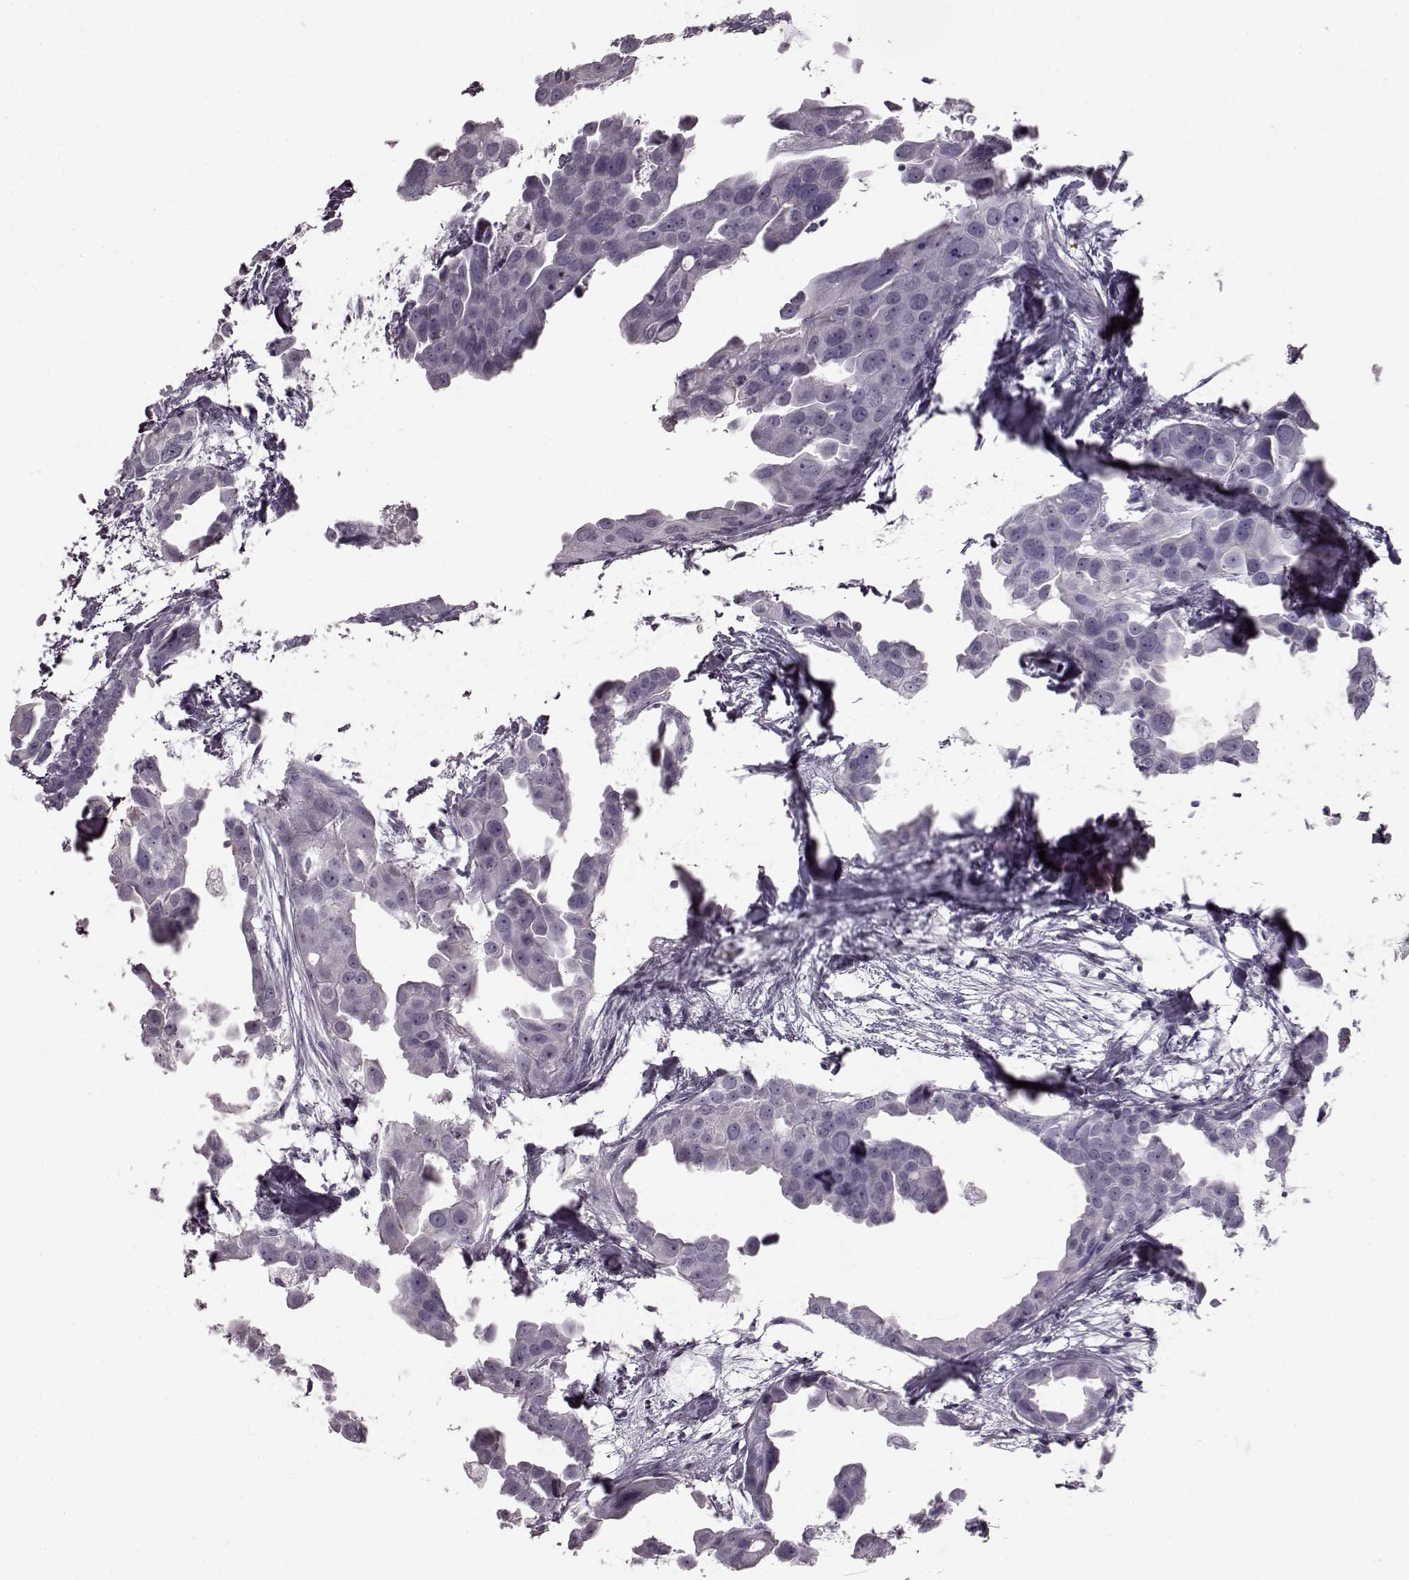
{"staining": {"intensity": "negative", "quantity": "none", "location": "none"}, "tissue": "breast cancer", "cell_type": "Tumor cells", "image_type": "cancer", "snomed": [{"axis": "morphology", "description": "Duct carcinoma"}, {"axis": "topography", "description": "Breast"}], "caption": "This is an immunohistochemistry micrograph of breast intraductal carcinoma. There is no expression in tumor cells.", "gene": "SNTG1", "patient": {"sex": "female", "age": 38}}